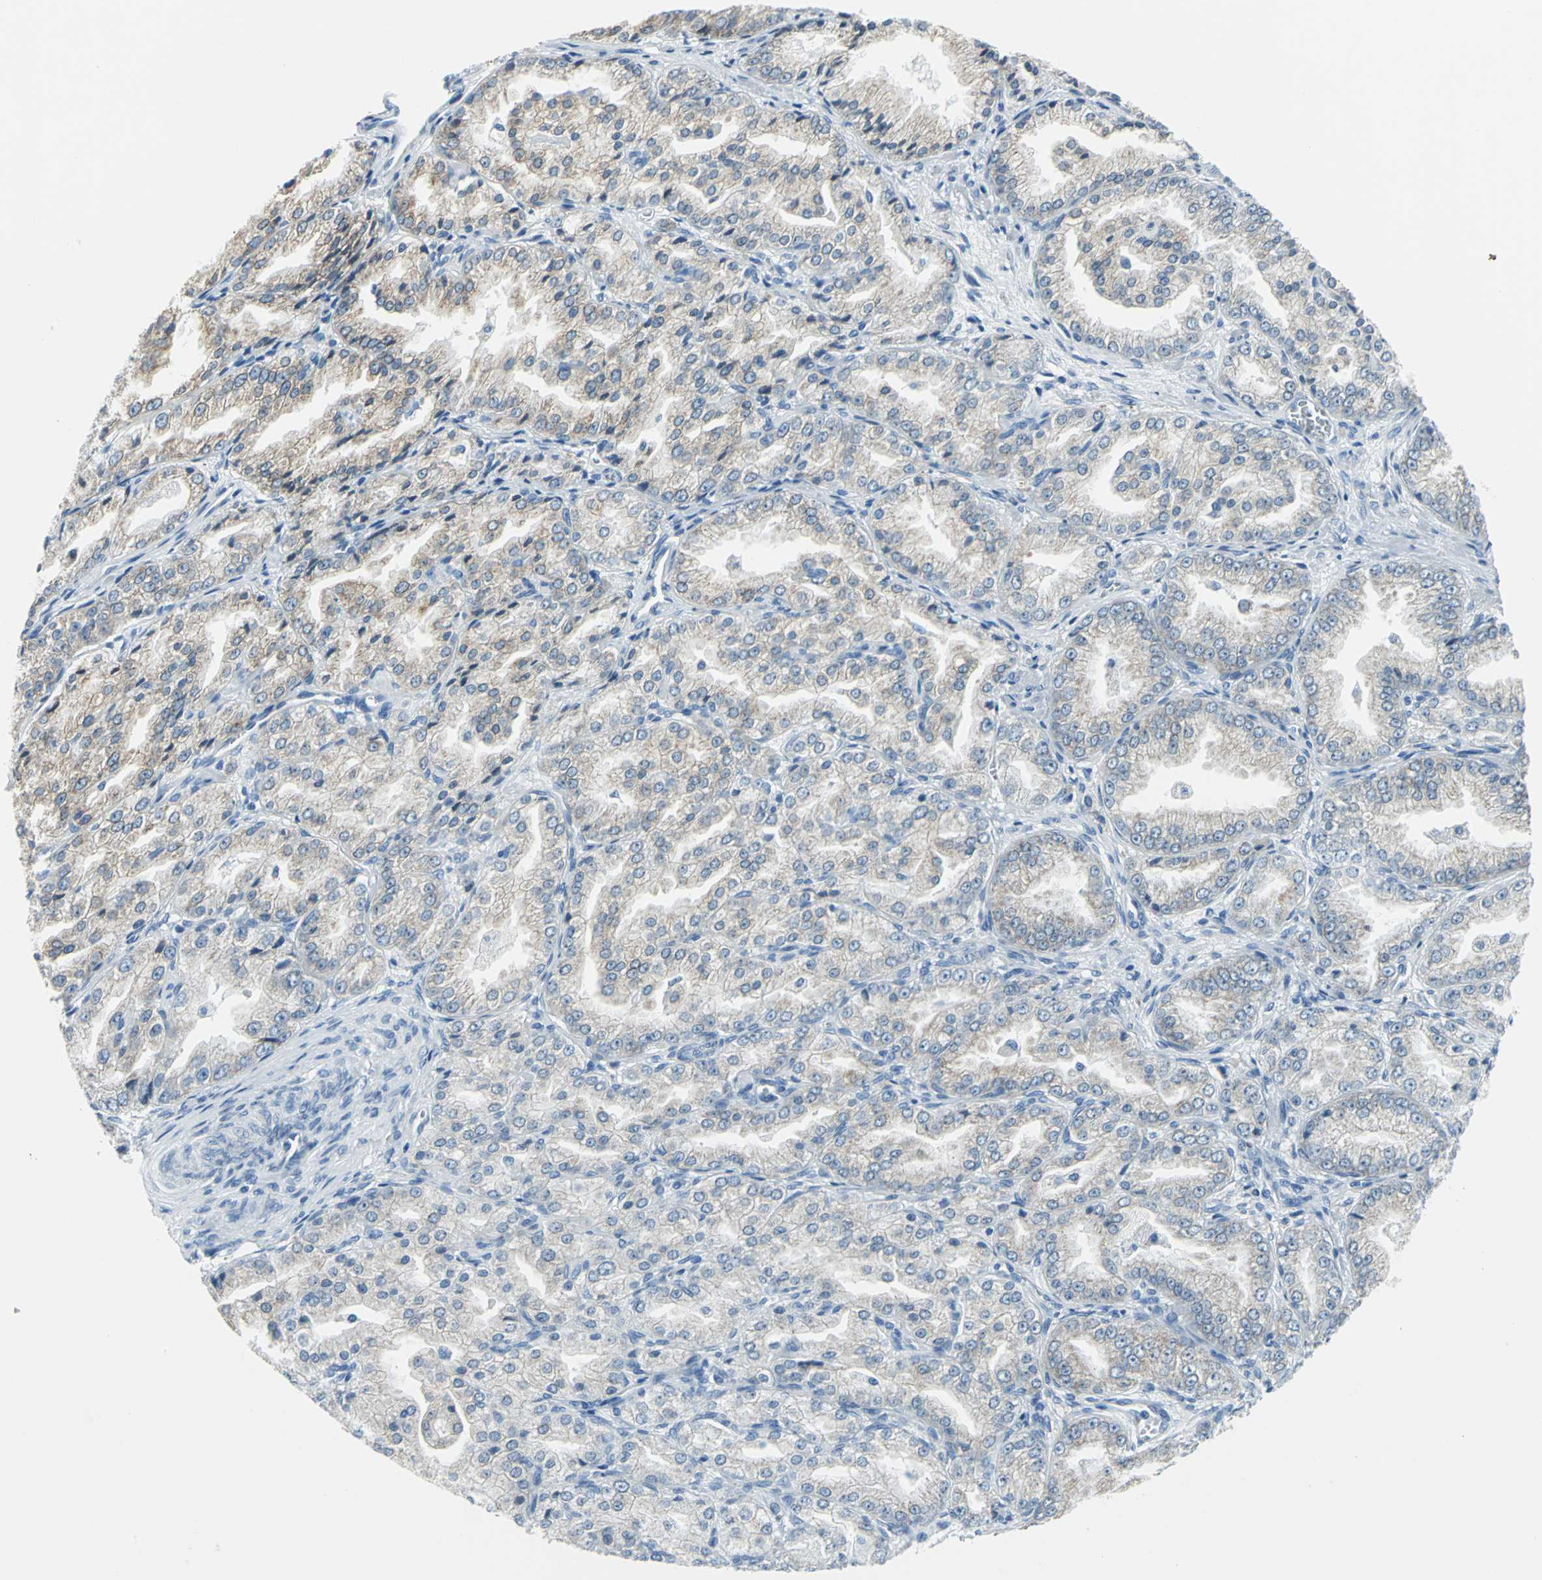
{"staining": {"intensity": "weak", "quantity": ">75%", "location": "cytoplasmic/membranous"}, "tissue": "prostate cancer", "cell_type": "Tumor cells", "image_type": "cancer", "snomed": [{"axis": "morphology", "description": "Adenocarcinoma, High grade"}, {"axis": "topography", "description": "Prostate"}], "caption": "DAB (3,3'-diaminobenzidine) immunohistochemical staining of human prostate cancer (adenocarcinoma (high-grade)) exhibits weak cytoplasmic/membranous protein expression in approximately >75% of tumor cells.", "gene": "CYB5A", "patient": {"sex": "male", "age": 61}}